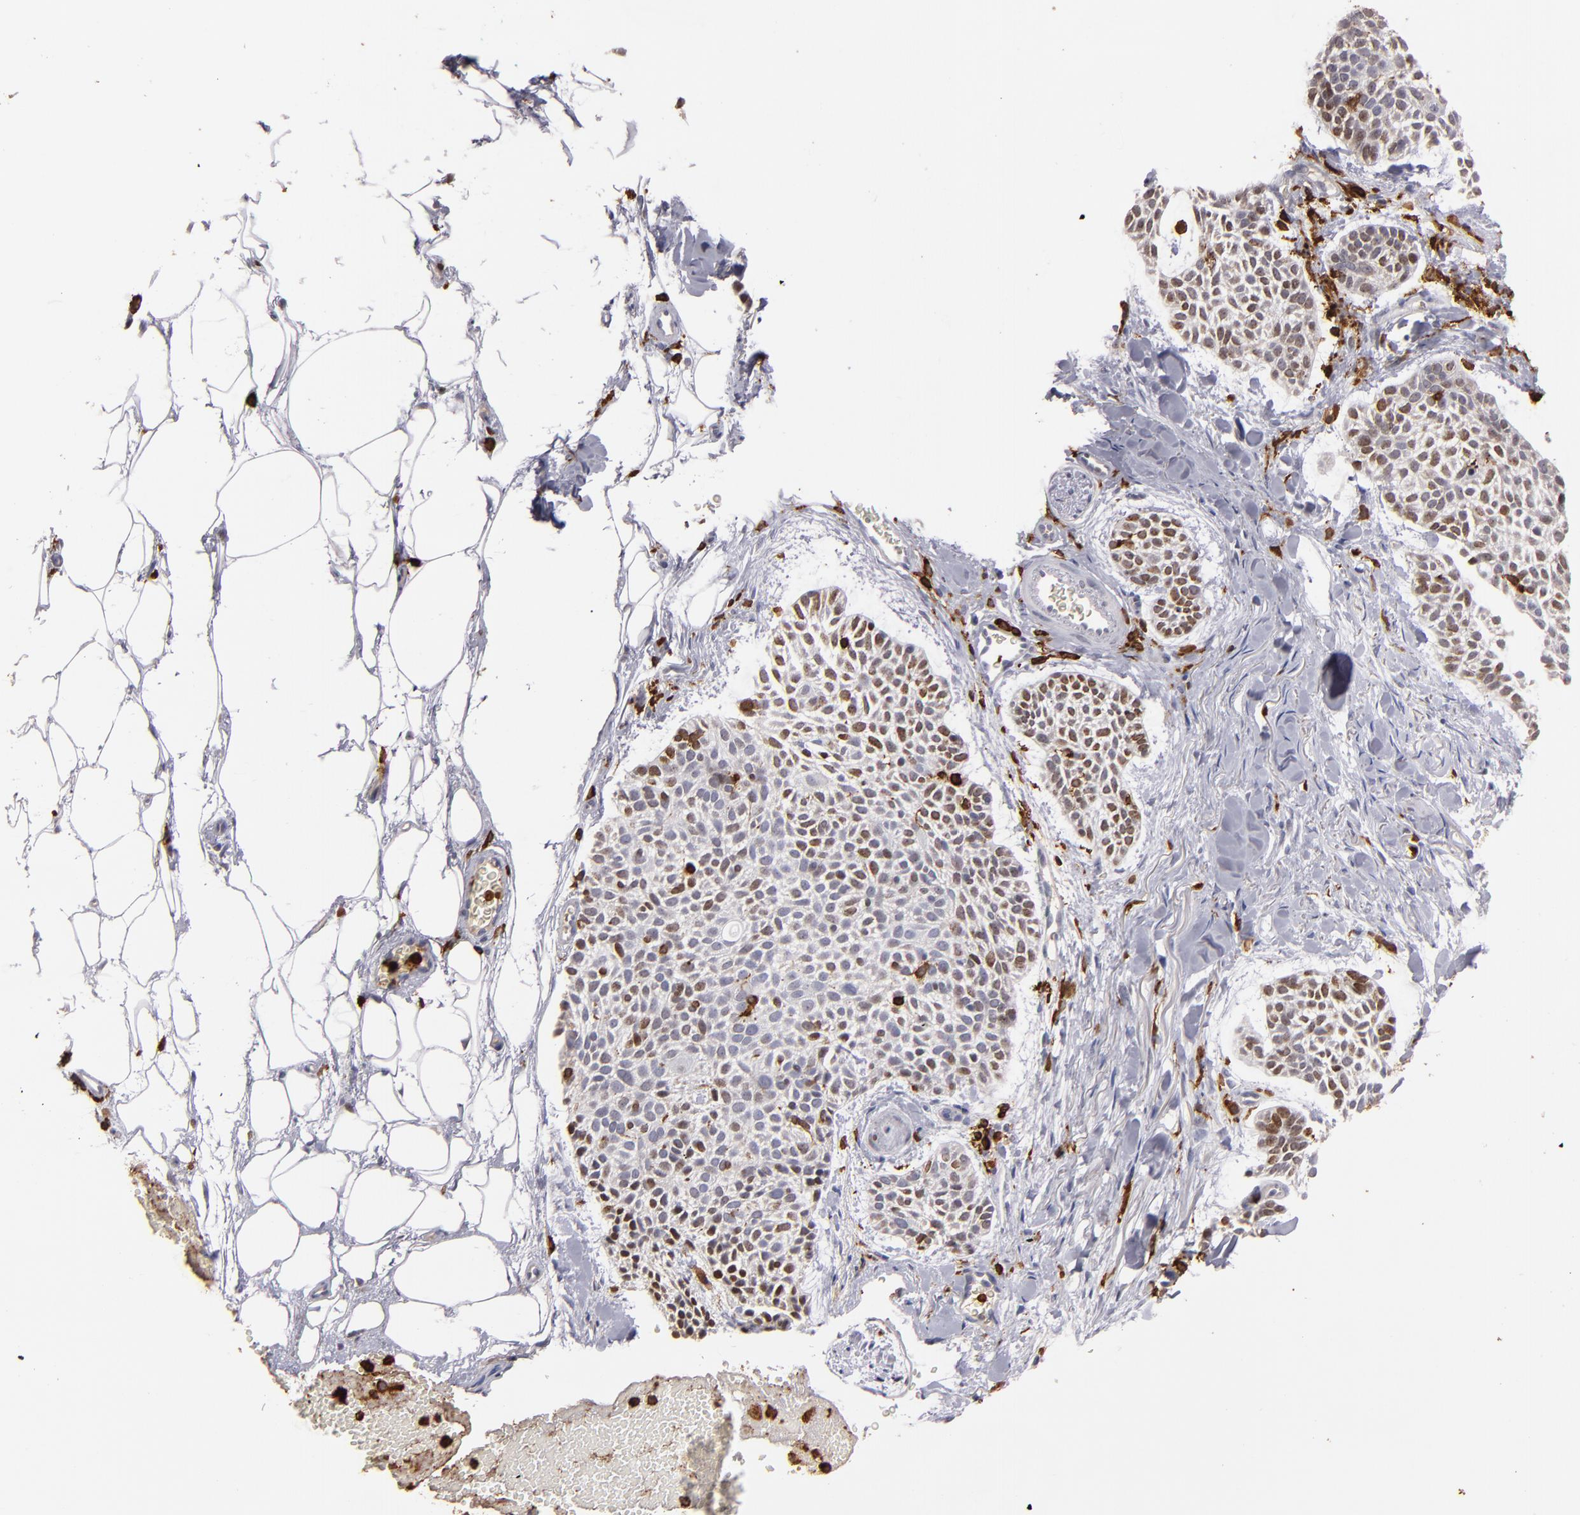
{"staining": {"intensity": "moderate", "quantity": "25%-75%", "location": "nuclear"}, "tissue": "skin cancer", "cell_type": "Tumor cells", "image_type": "cancer", "snomed": [{"axis": "morphology", "description": "Normal tissue, NOS"}, {"axis": "morphology", "description": "Basal cell carcinoma"}, {"axis": "topography", "description": "Skin"}], "caption": "About 25%-75% of tumor cells in human basal cell carcinoma (skin) exhibit moderate nuclear protein positivity as visualized by brown immunohistochemical staining.", "gene": "WAS", "patient": {"sex": "female", "age": 70}}